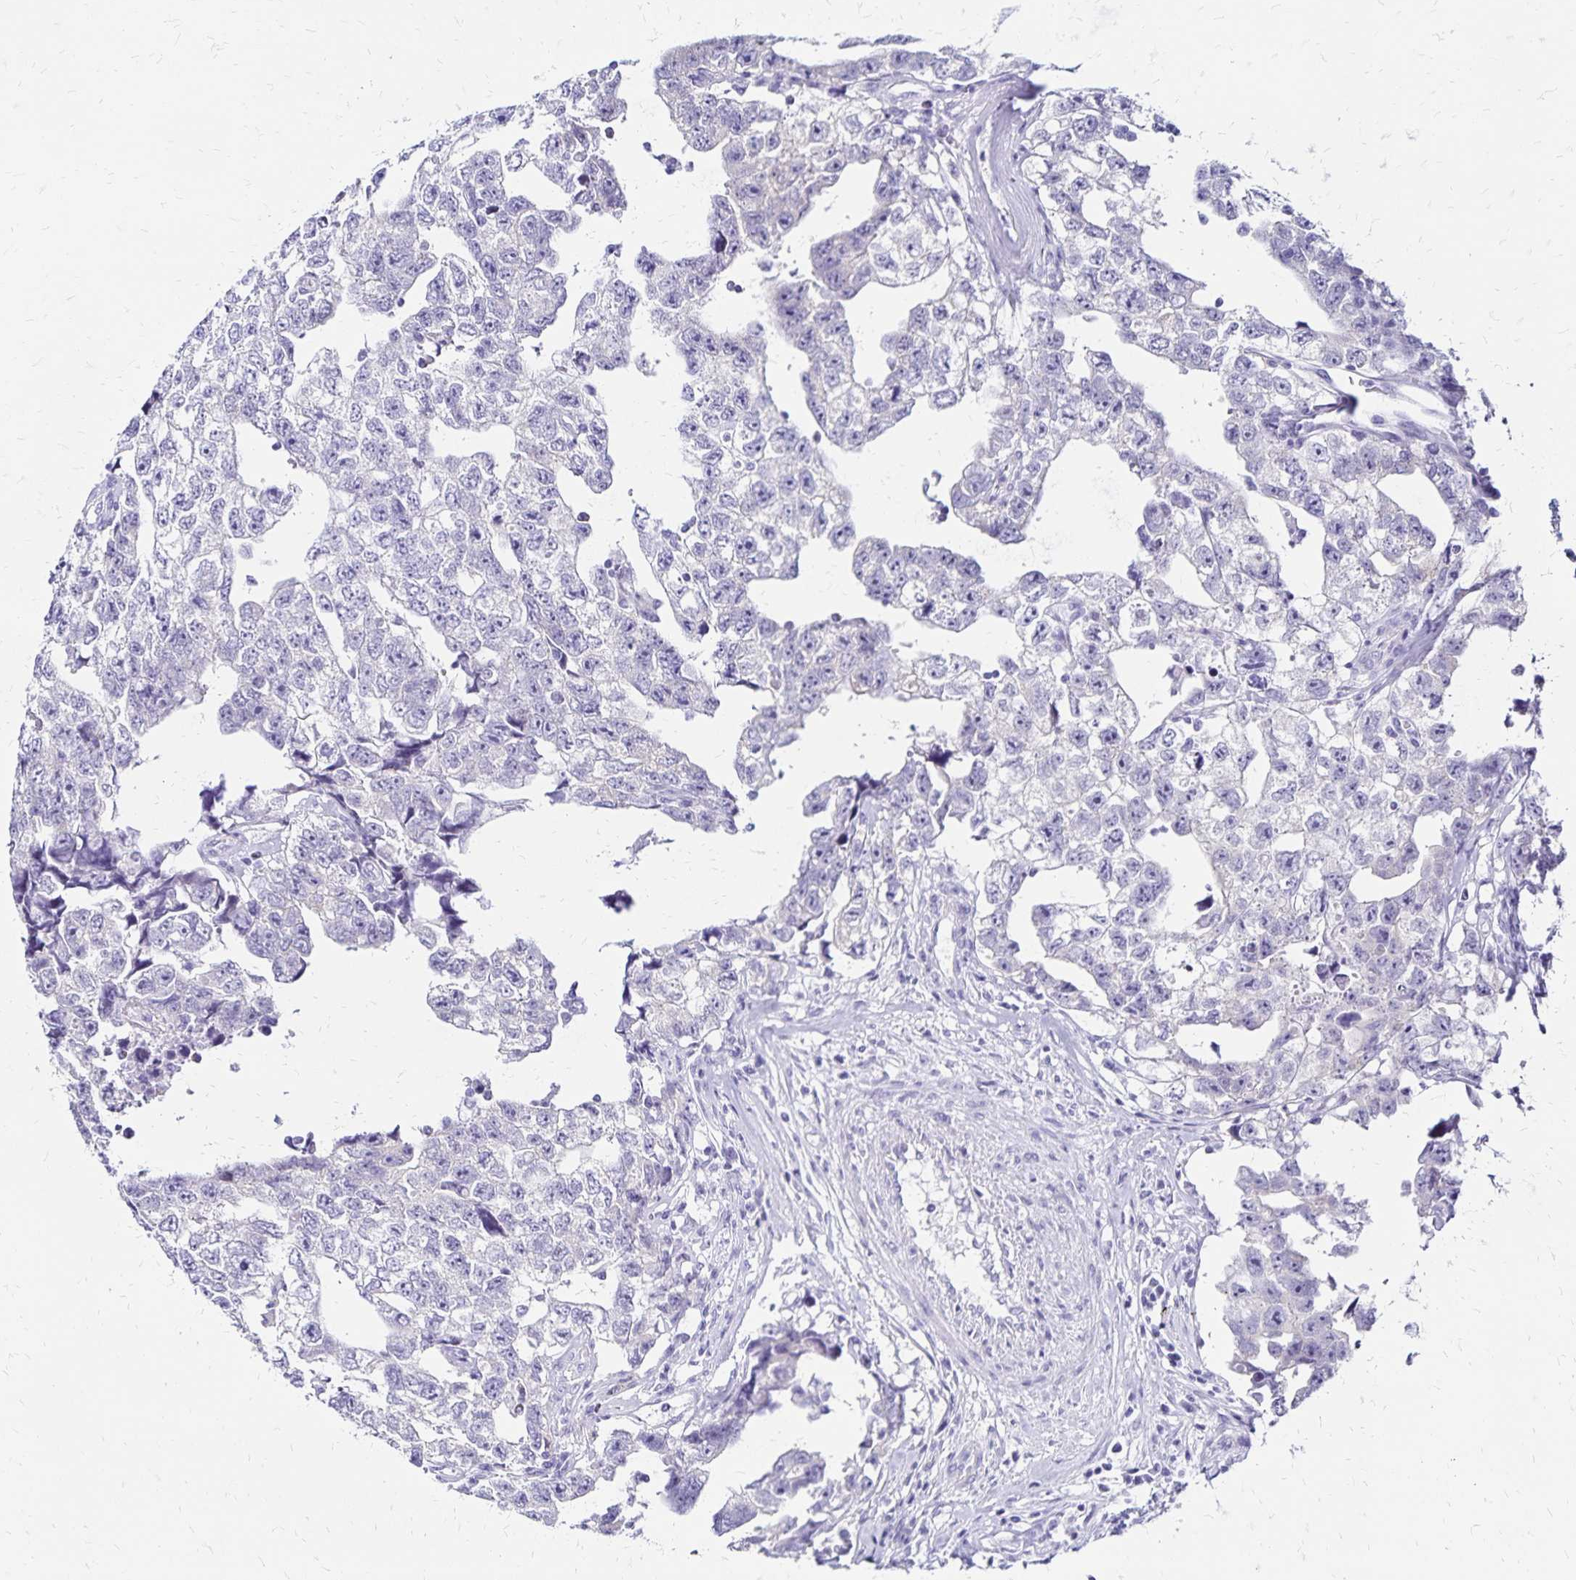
{"staining": {"intensity": "negative", "quantity": "none", "location": "none"}, "tissue": "testis cancer", "cell_type": "Tumor cells", "image_type": "cancer", "snomed": [{"axis": "morphology", "description": "Carcinoma, Embryonal, NOS"}, {"axis": "topography", "description": "Testis"}], "caption": "IHC histopathology image of human embryonal carcinoma (testis) stained for a protein (brown), which displays no positivity in tumor cells. (Immunohistochemistry (ihc), brightfield microscopy, high magnification).", "gene": "LIN28B", "patient": {"sex": "male", "age": 22}}